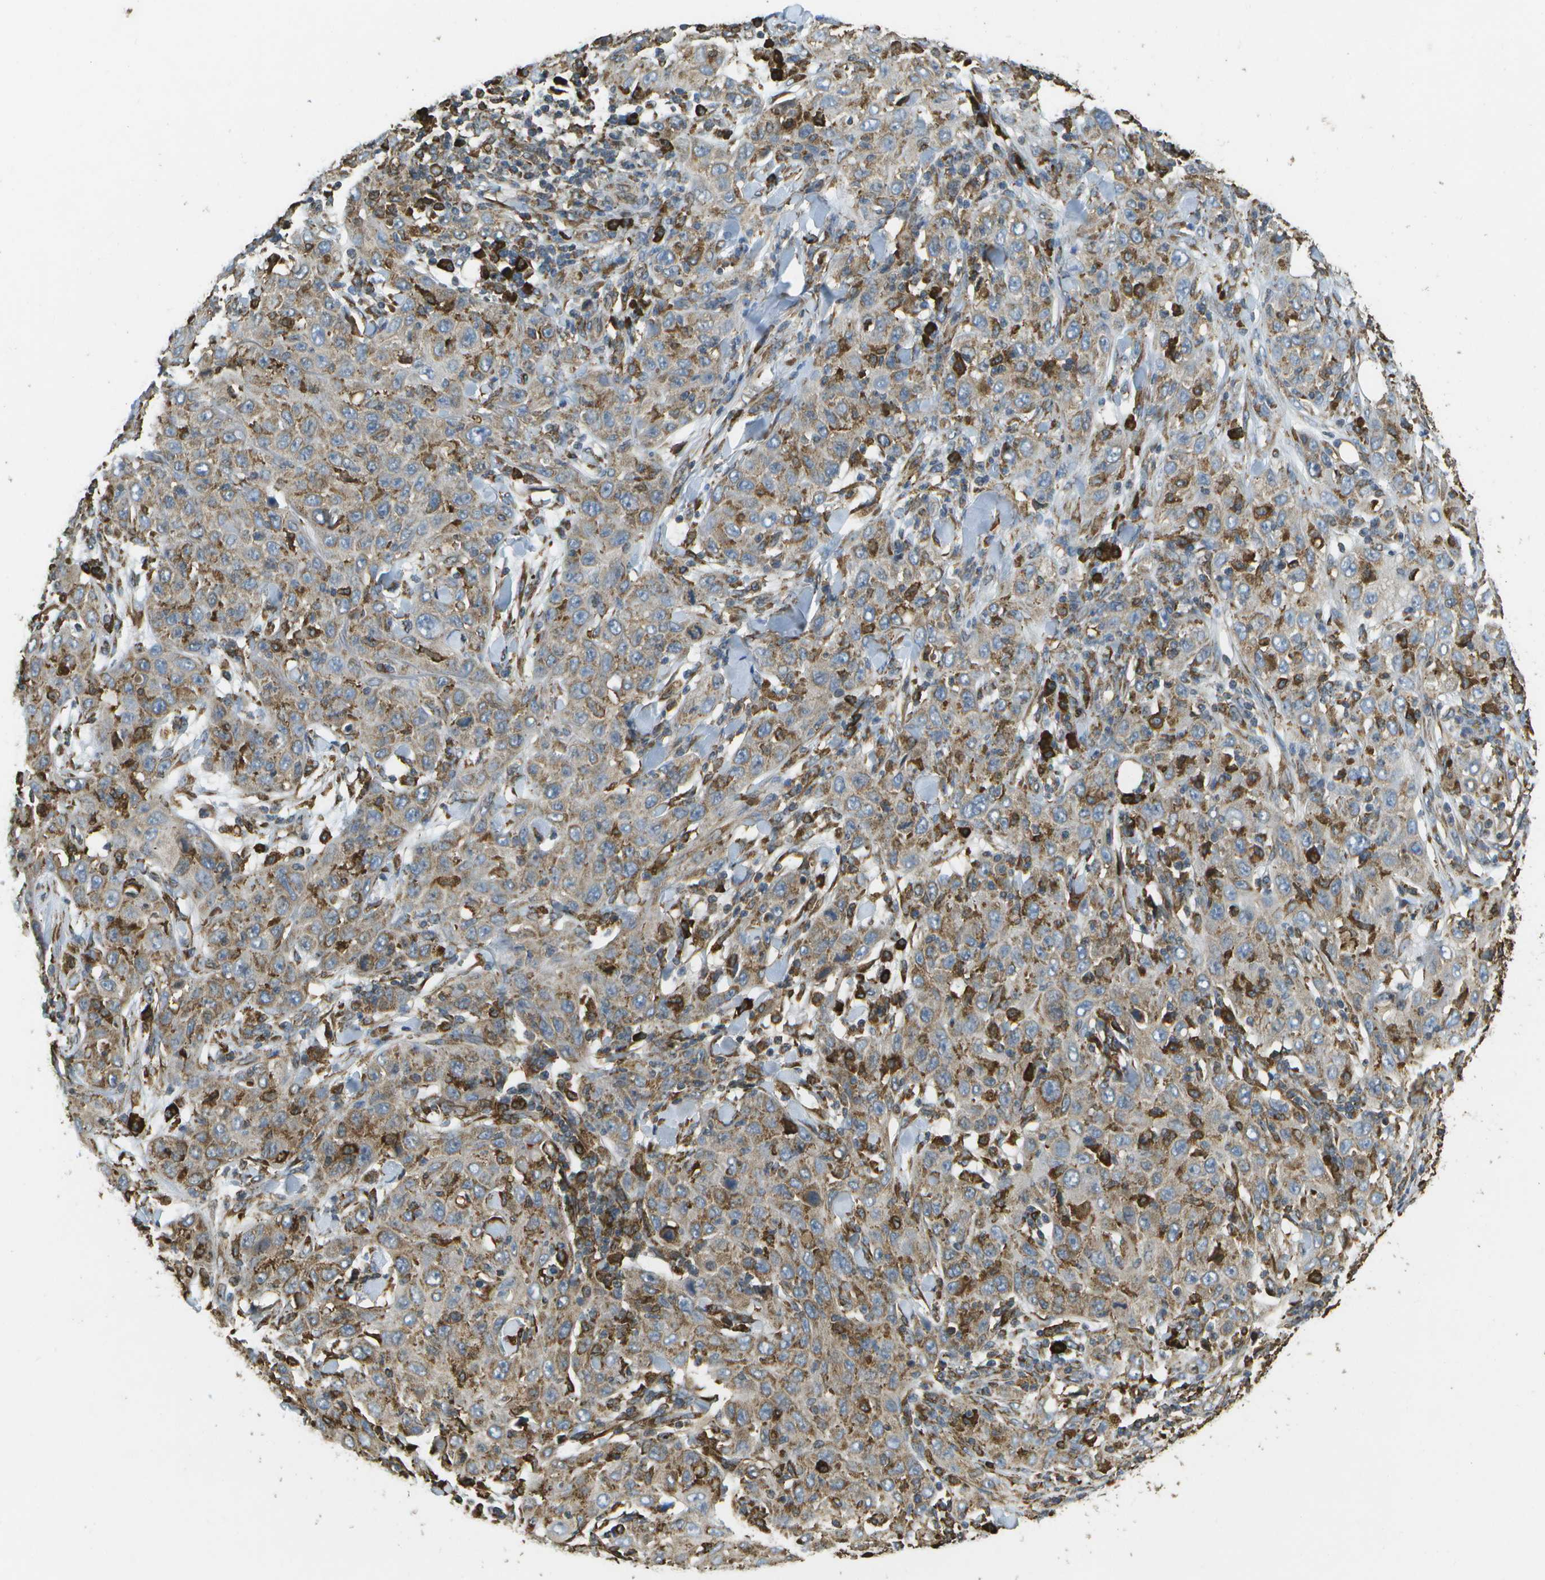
{"staining": {"intensity": "weak", "quantity": "25%-75%", "location": "cytoplasmic/membranous"}, "tissue": "skin cancer", "cell_type": "Tumor cells", "image_type": "cancer", "snomed": [{"axis": "morphology", "description": "Squamous cell carcinoma, NOS"}, {"axis": "topography", "description": "Skin"}], "caption": "A micrograph of squamous cell carcinoma (skin) stained for a protein displays weak cytoplasmic/membranous brown staining in tumor cells.", "gene": "PDIA4", "patient": {"sex": "female", "age": 88}}